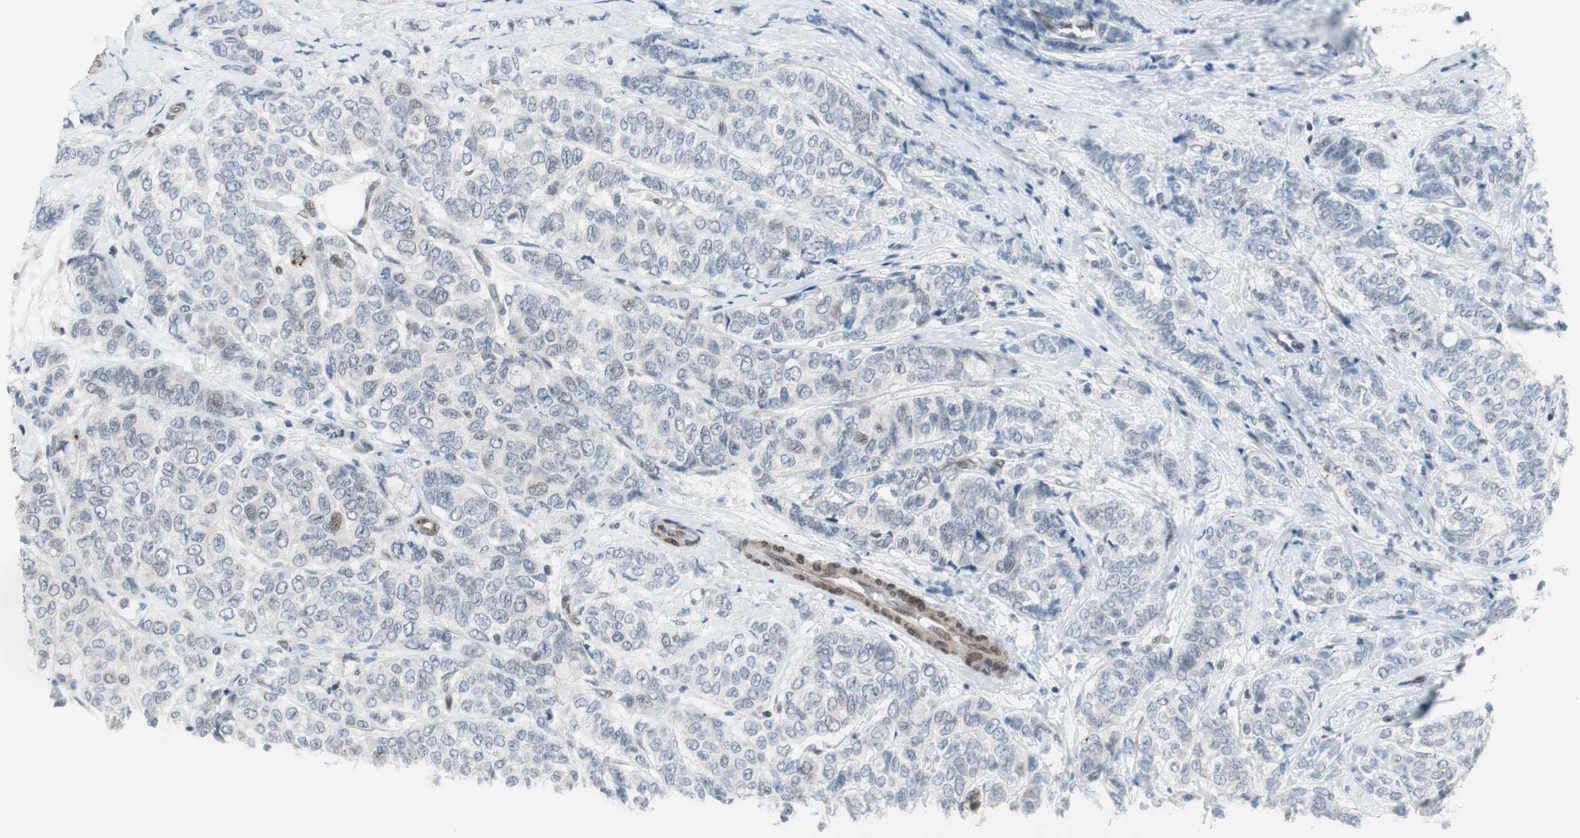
{"staining": {"intensity": "negative", "quantity": "none", "location": "none"}, "tissue": "breast cancer", "cell_type": "Tumor cells", "image_type": "cancer", "snomed": [{"axis": "morphology", "description": "Lobular carcinoma"}, {"axis": "topography", "description": "Breast"}], "caption": "Breast cancer (lobular carcinoma) stained for a protein using immunohistochemistry (IHC) exhibits no expression tumor cells.", "gene": "ARNT2", "patient": {"sex": "female", "age": 60}}